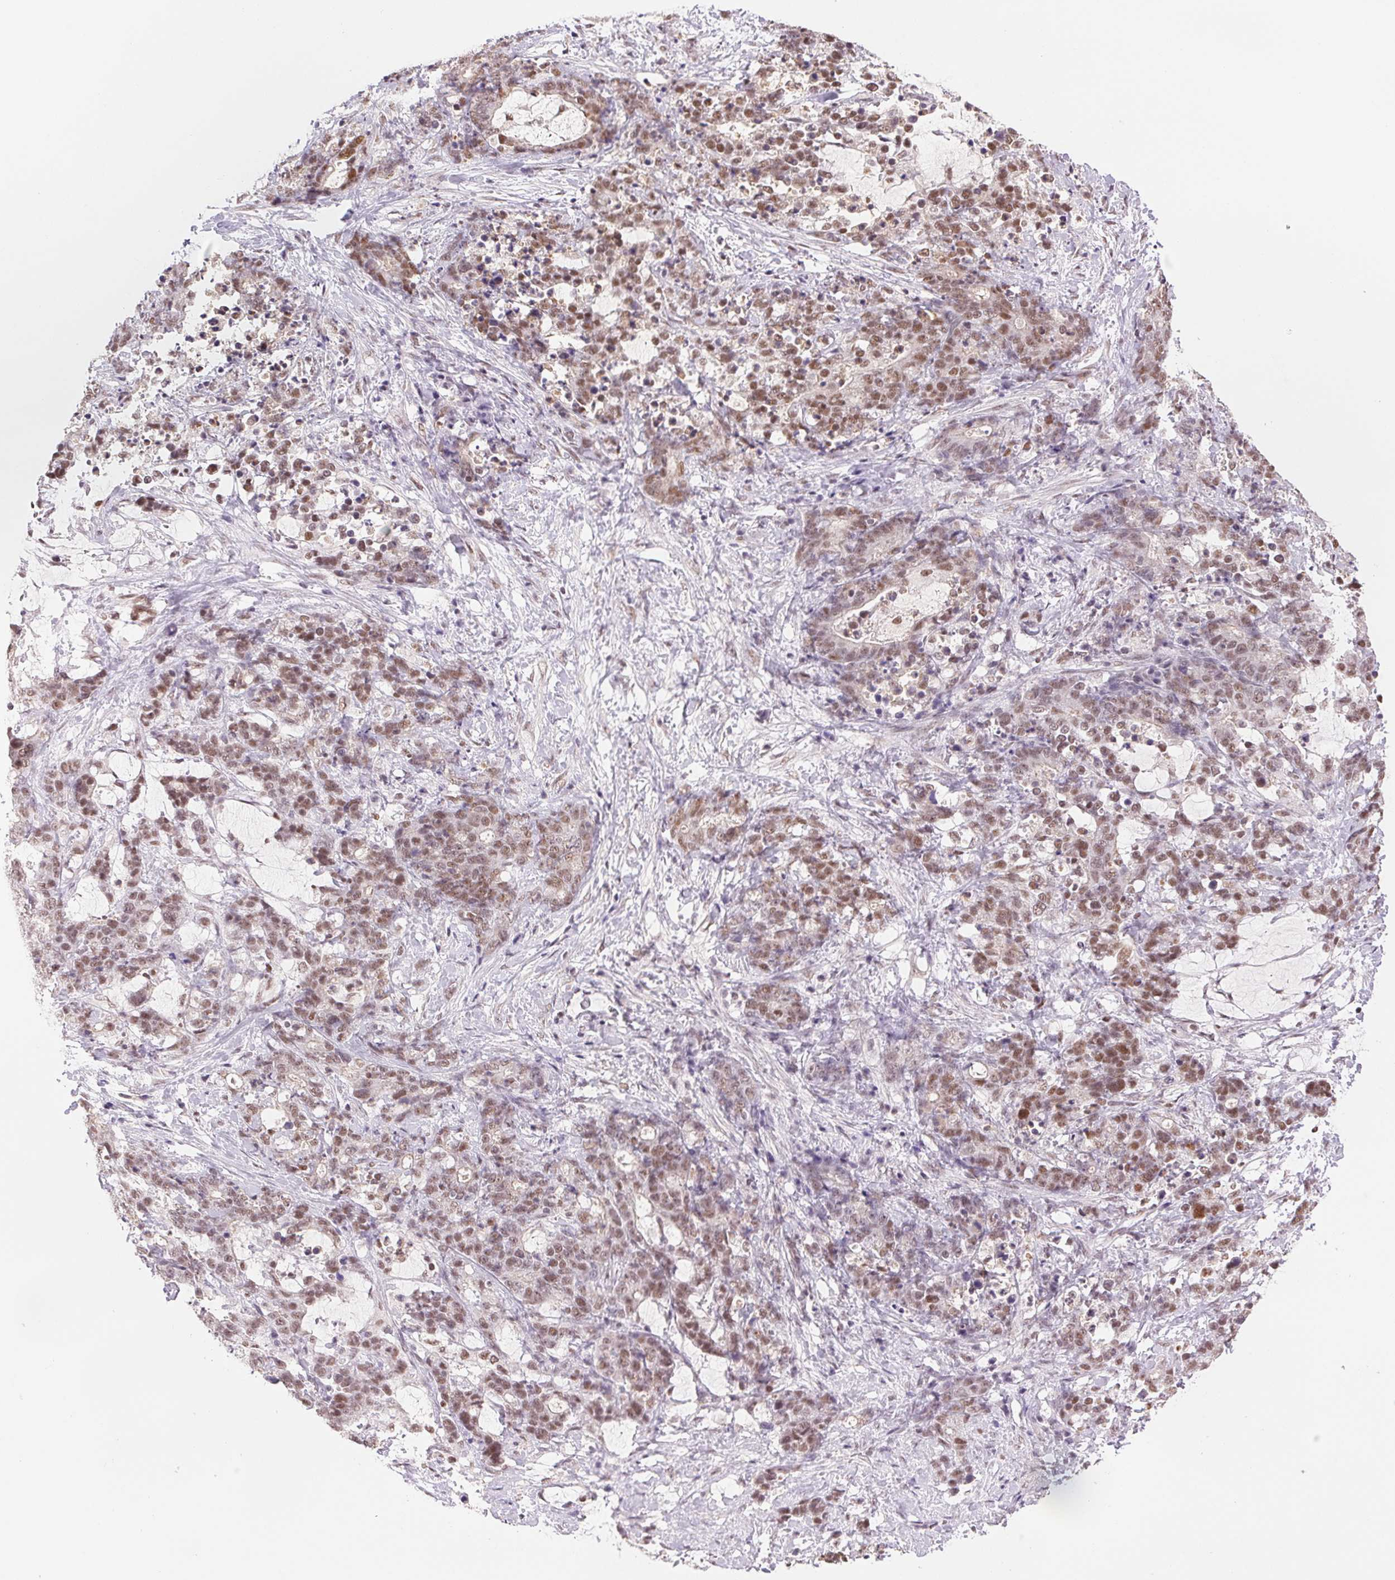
{"staining": {"intensity": "moderate", "quantity": "25%-75%", "location": "nuclear"}, "tissue": "stomach cancer", "cell_type": "Tumor cells", "image_type": "cancer", "snomed": [{"axis": "morphology", "description": "Normal tissue, NOS"}, {"axis": "morphology", "description": "Adenocarcinoma, NOS"}, {"axis": "topography", "description": "Stomach"}], "caption": "An immunohistochemistry photomicrograph of neoplastic tissue is shown. Protein staining in brown highlights moderate nuclear positivity in stomach cancer (adenocarcinoma) within tumor cells.", "gene": "RPRD1B", "patient": {"sex": "female", "age": 64}}